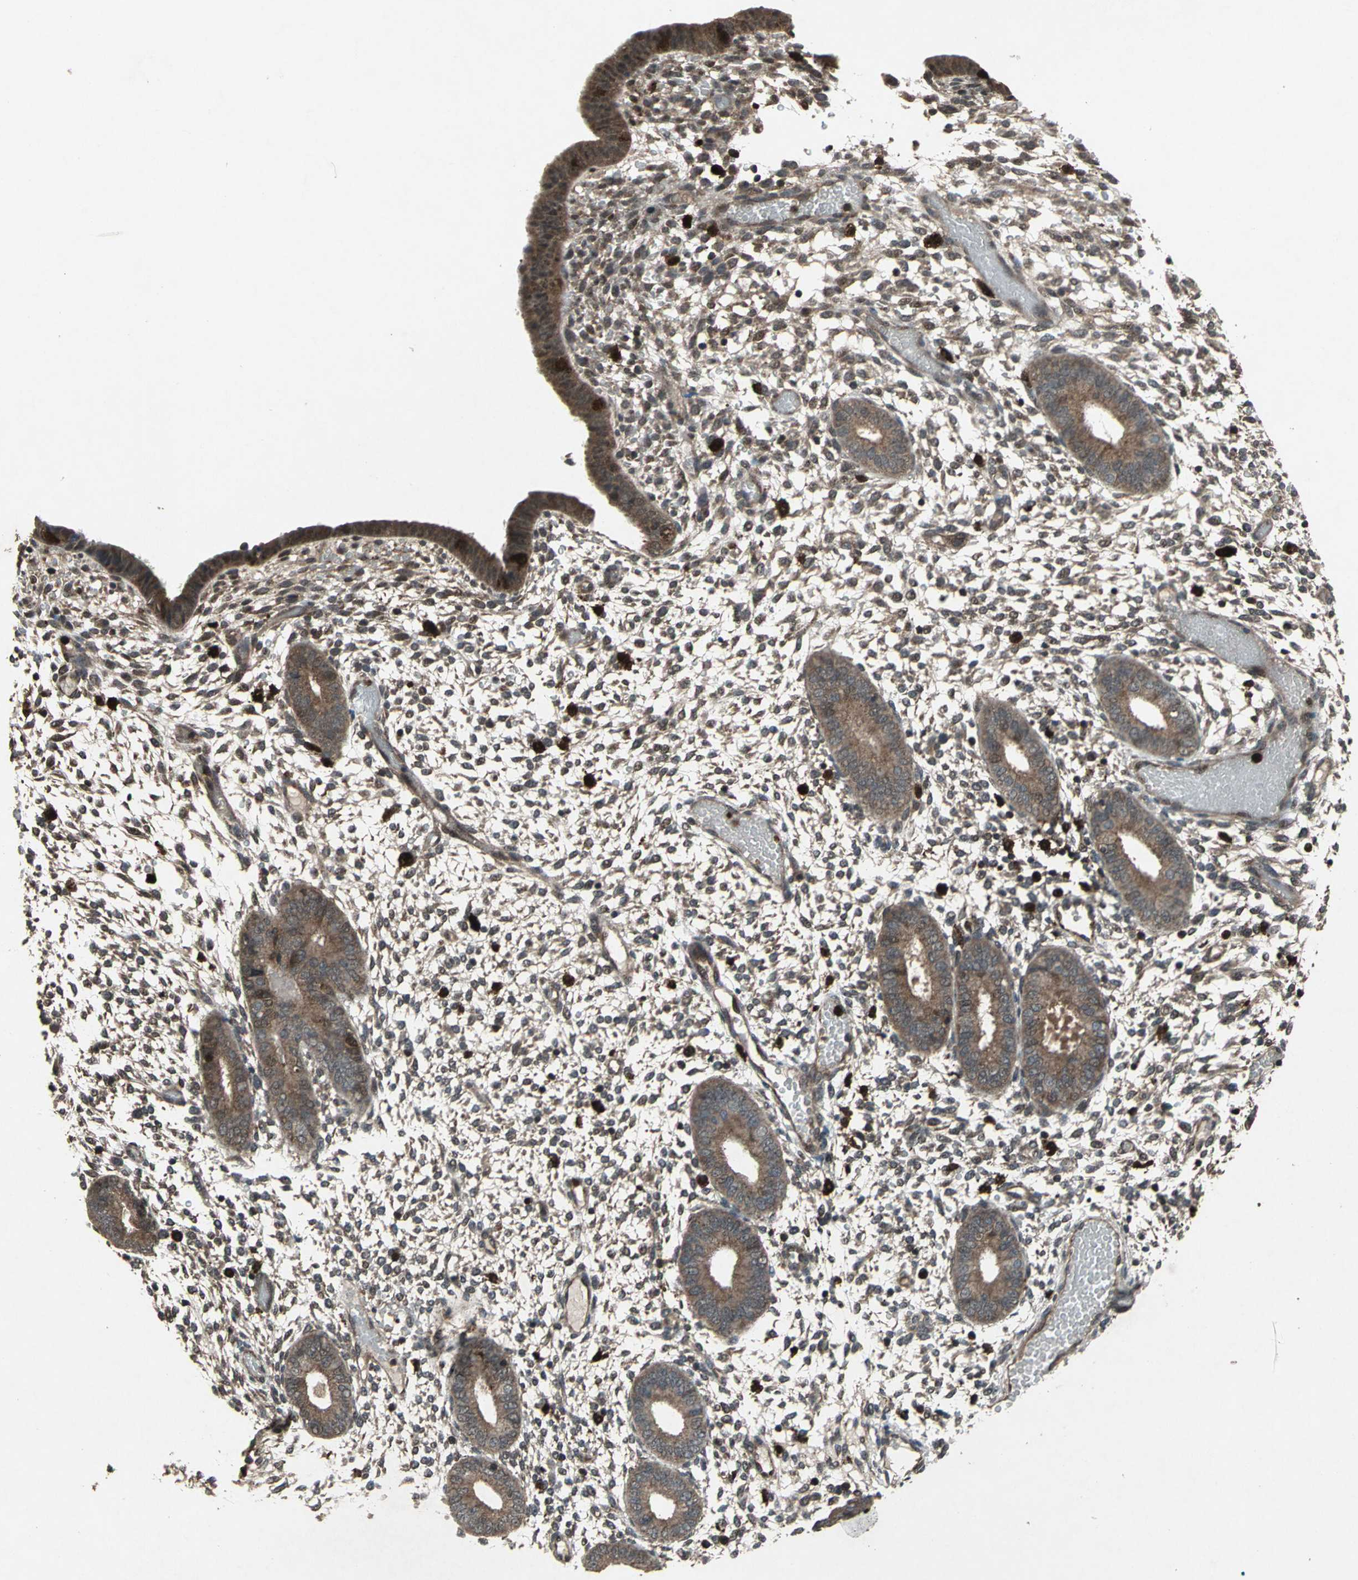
{"staining": {"intensity": "weak", "quantity": "<25%", "location": "cytoplasmic/membranous"}, "tissue": "endometrium", "cell_type": "Cells in endometrial stroma", "image_type": "normal", "snomed": [{"axis": "morphology", "description": "Normal tissue, NOS"}, {"axis": "topography", "description": "Endometrium"}], "caption": "Cells in endometrial stroma show no significant protein staining in benign endometrium.", "gene": "PYCARD", "patient": {"sex": "female", "age": 42}}